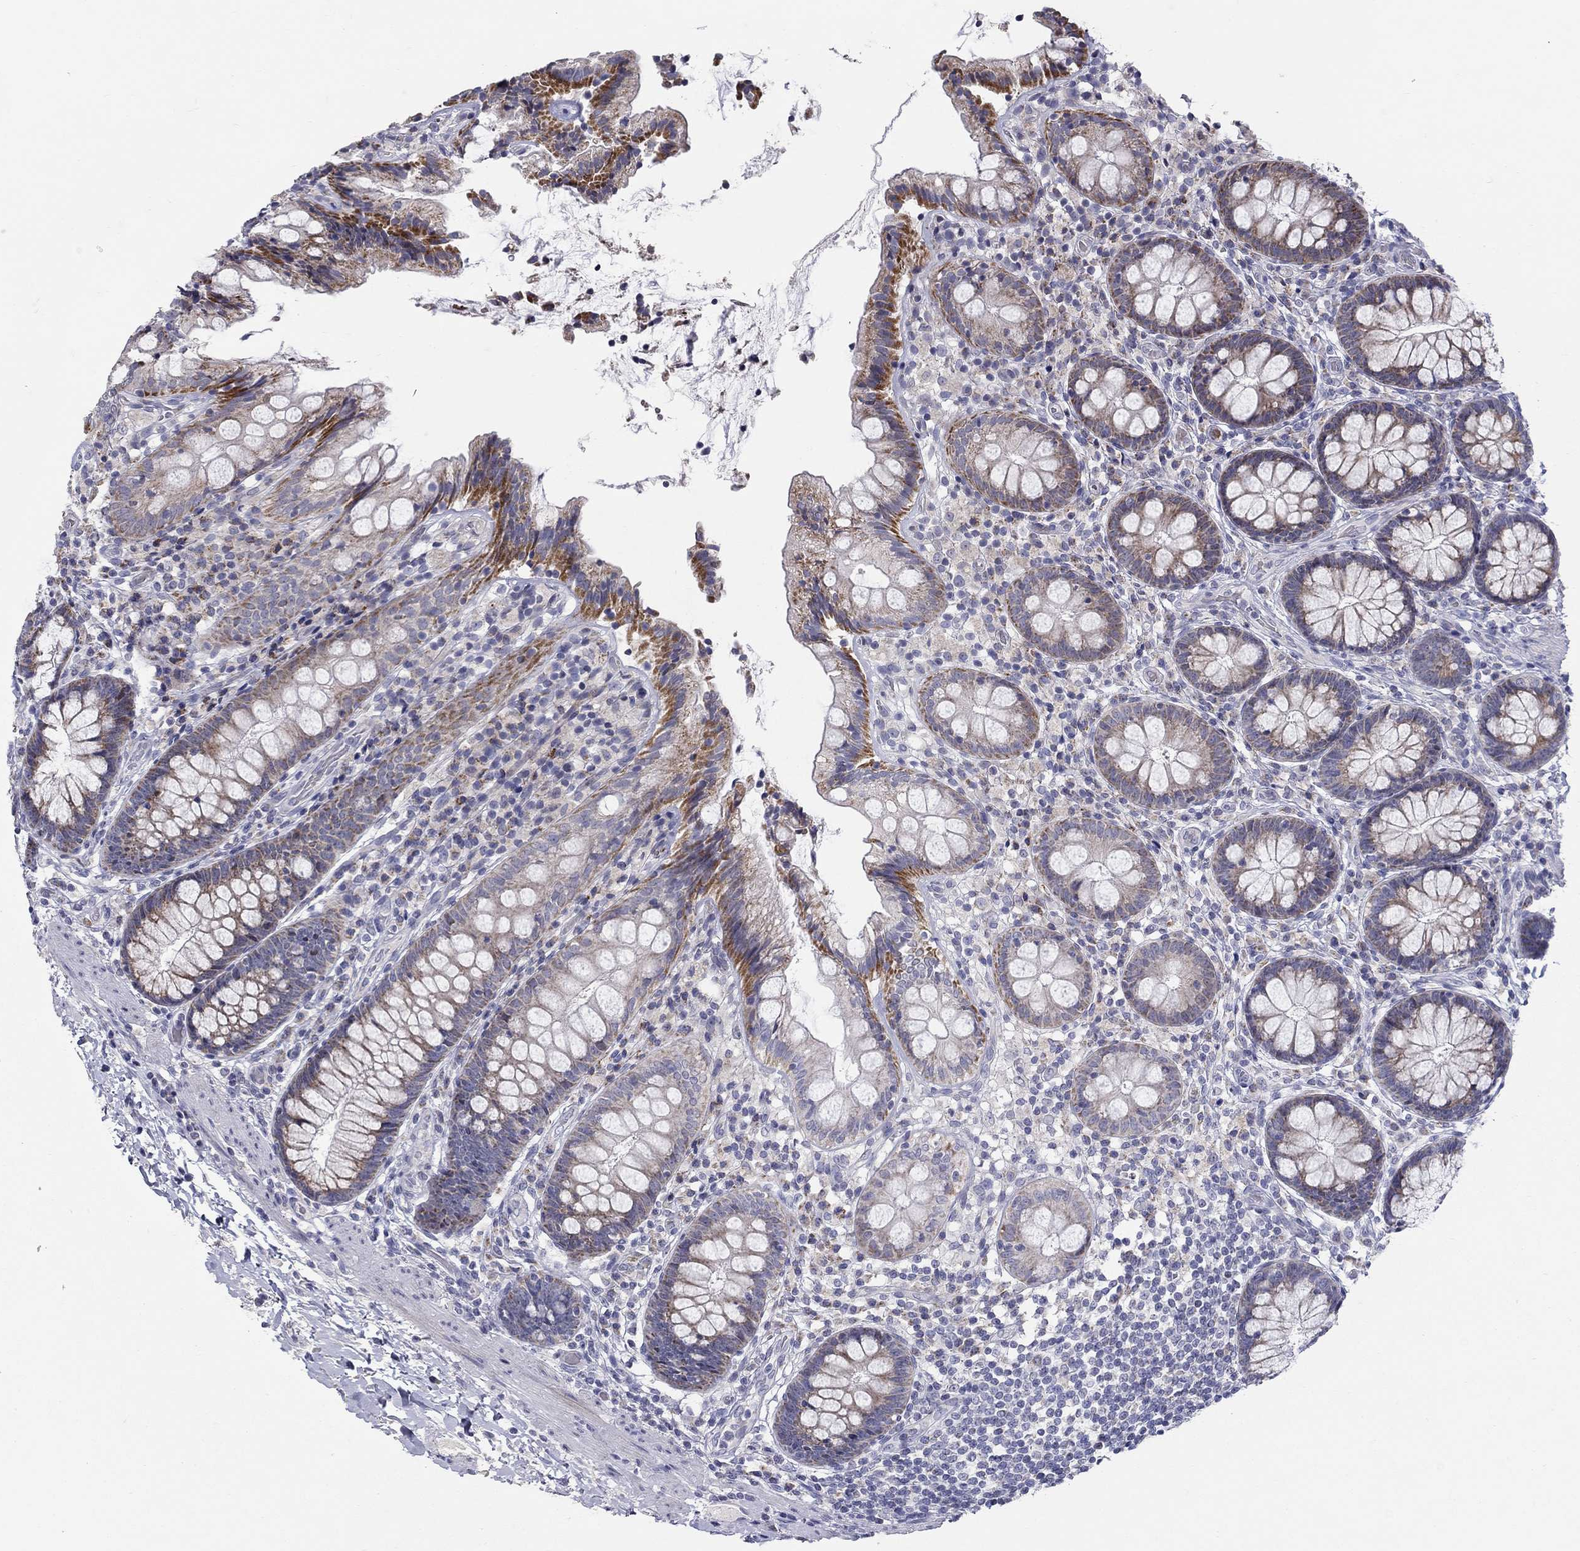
{"staining": {"intensity": "negative", "quantity": "none", "location": "none"}, "tissue": "colon", "cell_type": "Endothelial cells", "image_type": "normal", "snomed": [{"axis": "morphology", "description": "Normal tissue, NOS"}, {"axis": "topography", "description": "Colon"}], "caption": "High power microscopy photomicrograph of an IHC photomicrograph of normal colon, revealing no significant expression in endothelial cells. (Stains: DAB (3,3'-diaminobenzidine) IHC with hematoxylin counter stain, Microscopy: brightfield microscopy at high magnification).", "gene": "HMX2", "patient": {"sex": "female", "age": 86}}